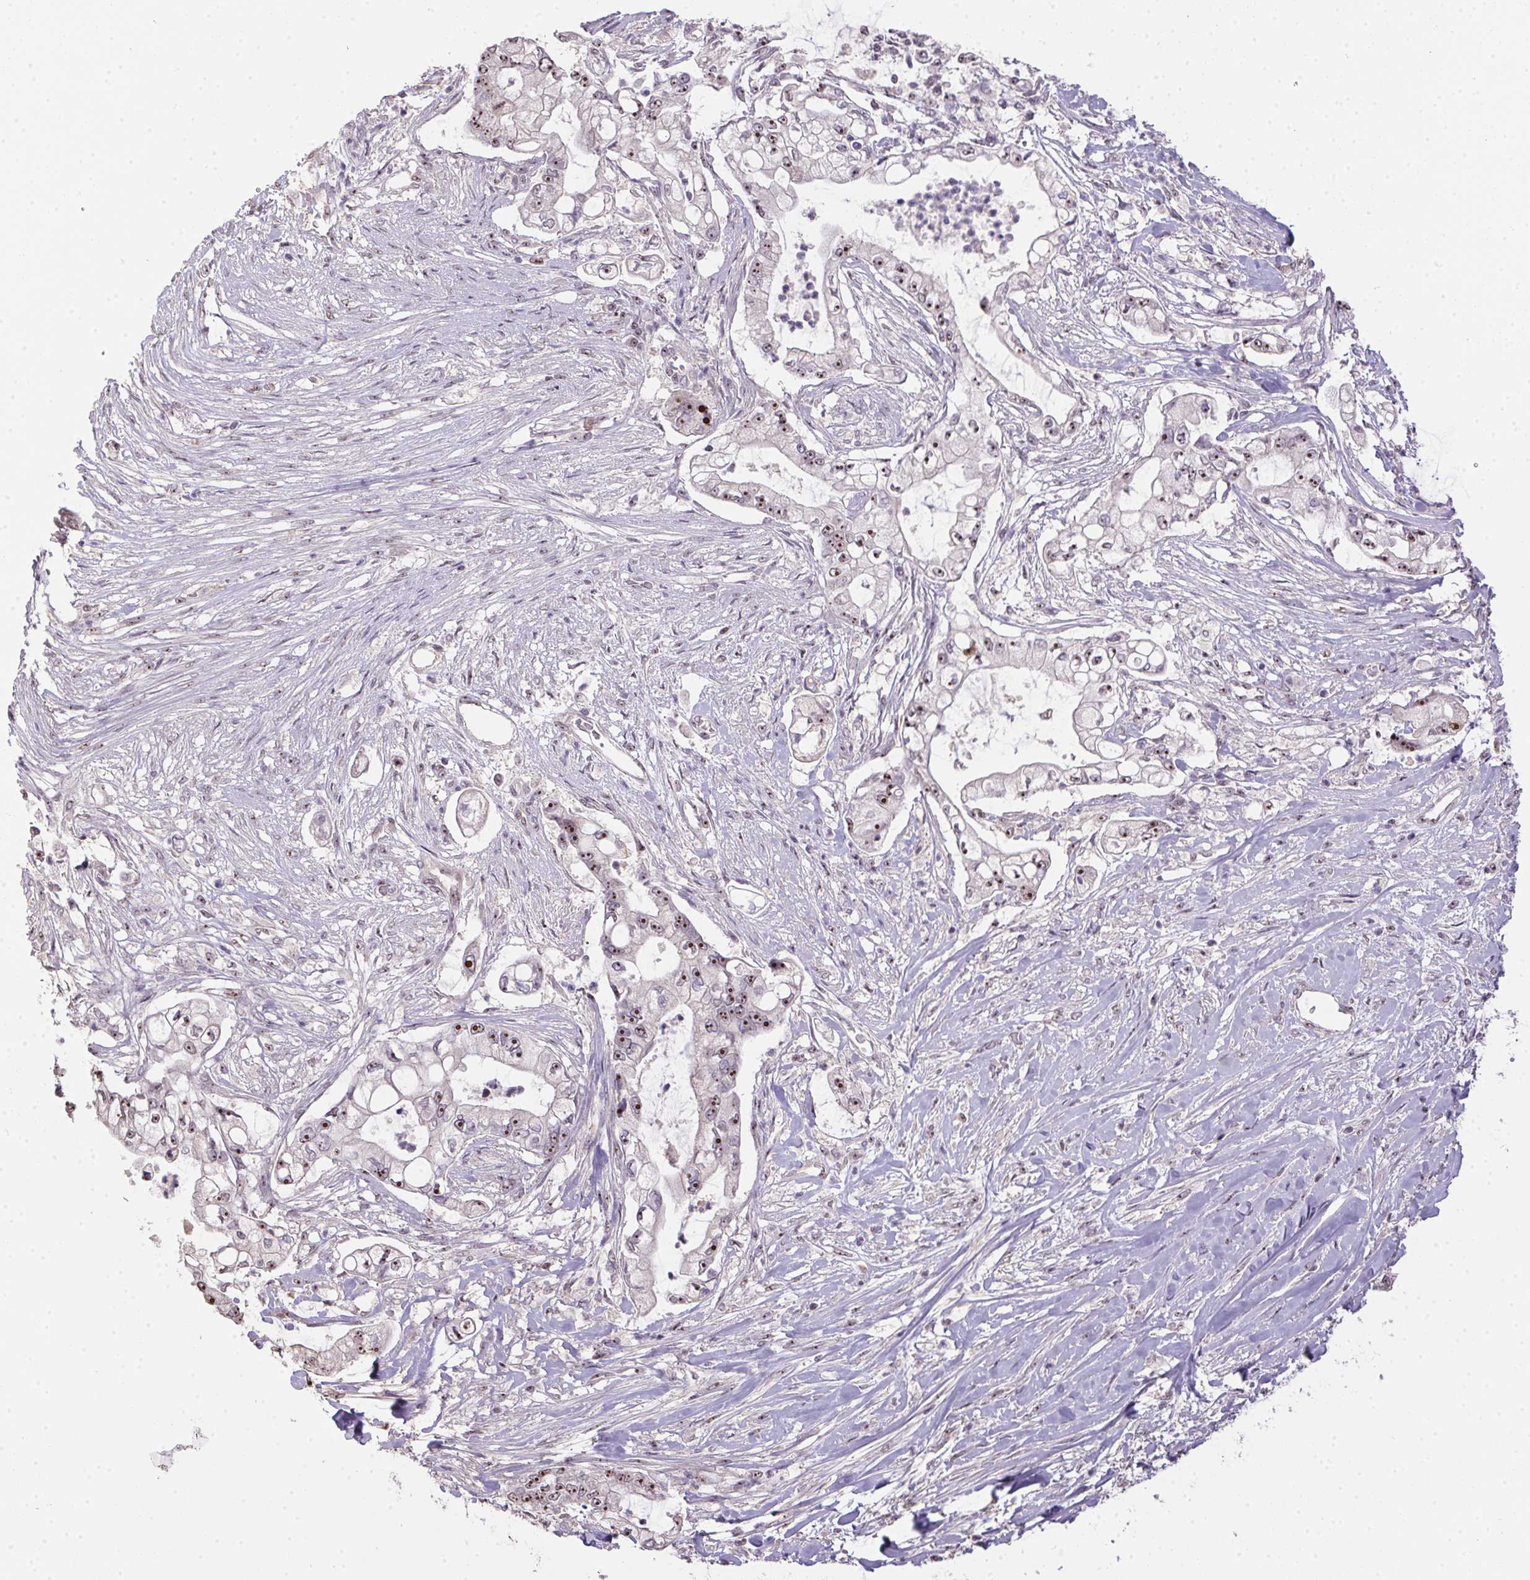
{"staining": {"intensity": "moderate", "quantity": ">75%", "location": "nuclear"}, "tissue": "pancreatic cancer", "cell_type": "Tumor cells", "image_type": "cancer", "snomed": [{"axis": "morphology", "description": "Adenocarcinoma, NOS"}, {"axis": "topography", "description": "Pancreas"}], "caption": "The immunohistochemical stain shows moderate nuclear staining in tumor cells of adenocarcinoma (pancreatic) tissue.", "gene": "BATF2", "patient": {"sex": "female", "age": 69}}